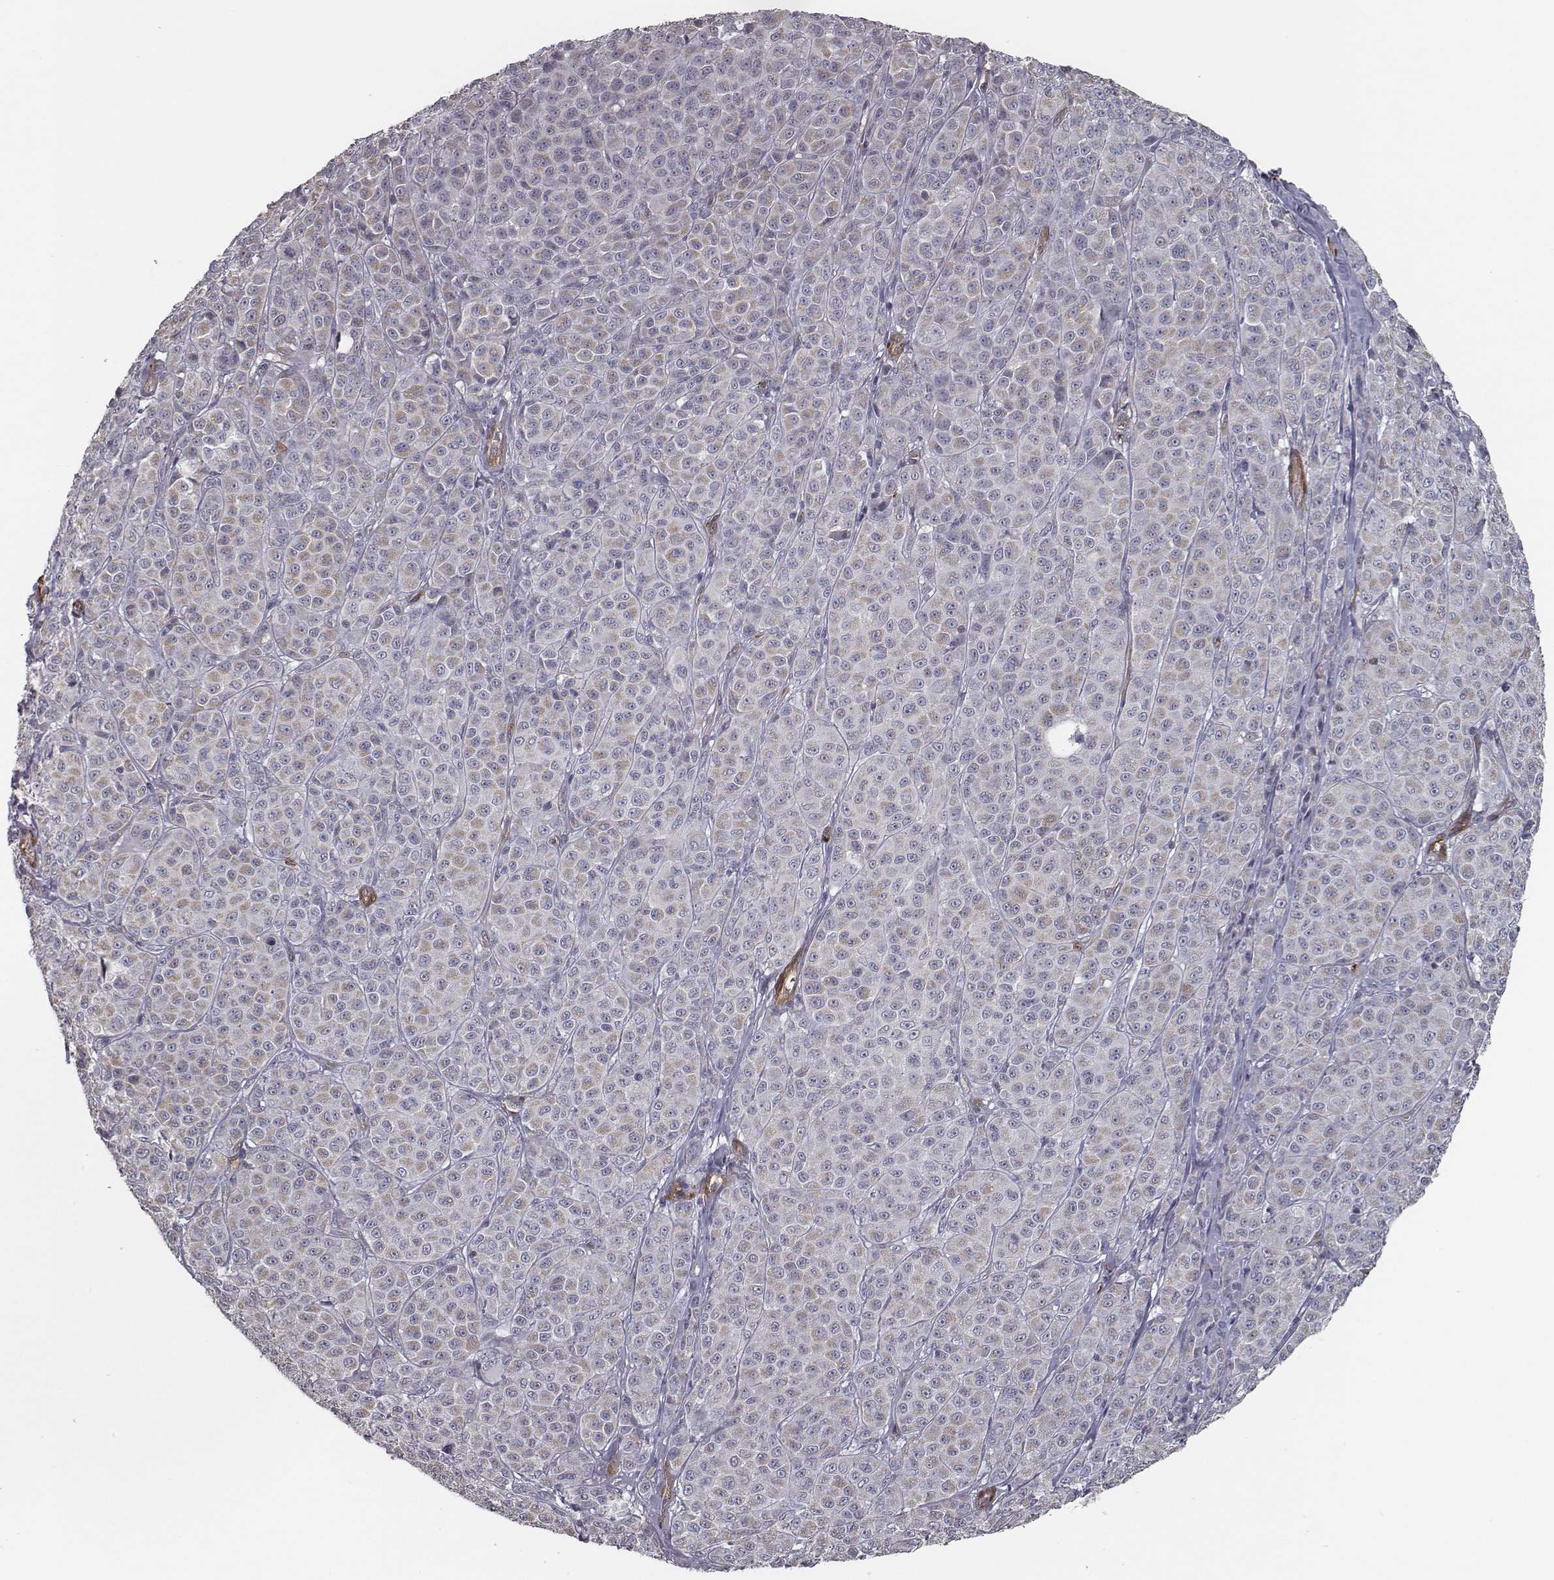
{"staining": {"intensity": "weak", "quantity": ">75%", "location": "cytoplasmic/membranous"}, "tissue": "melanoma", "cell_type": "Tumor cells", "image_type": "cancer", "snomed": [{"axis": "morphology", "description": "Malignant melanoma, NOS"}, {"axis": "topography", "description": "Skin"}], "caption": "Immunohistochemical staining of malignant melanoma exhibits weak cytoplasmic/membranous protein positivity in approximately >75% of tumor cells.", "gene": "ISYNA1", "patient": {"sex": "male", "age": 89}}